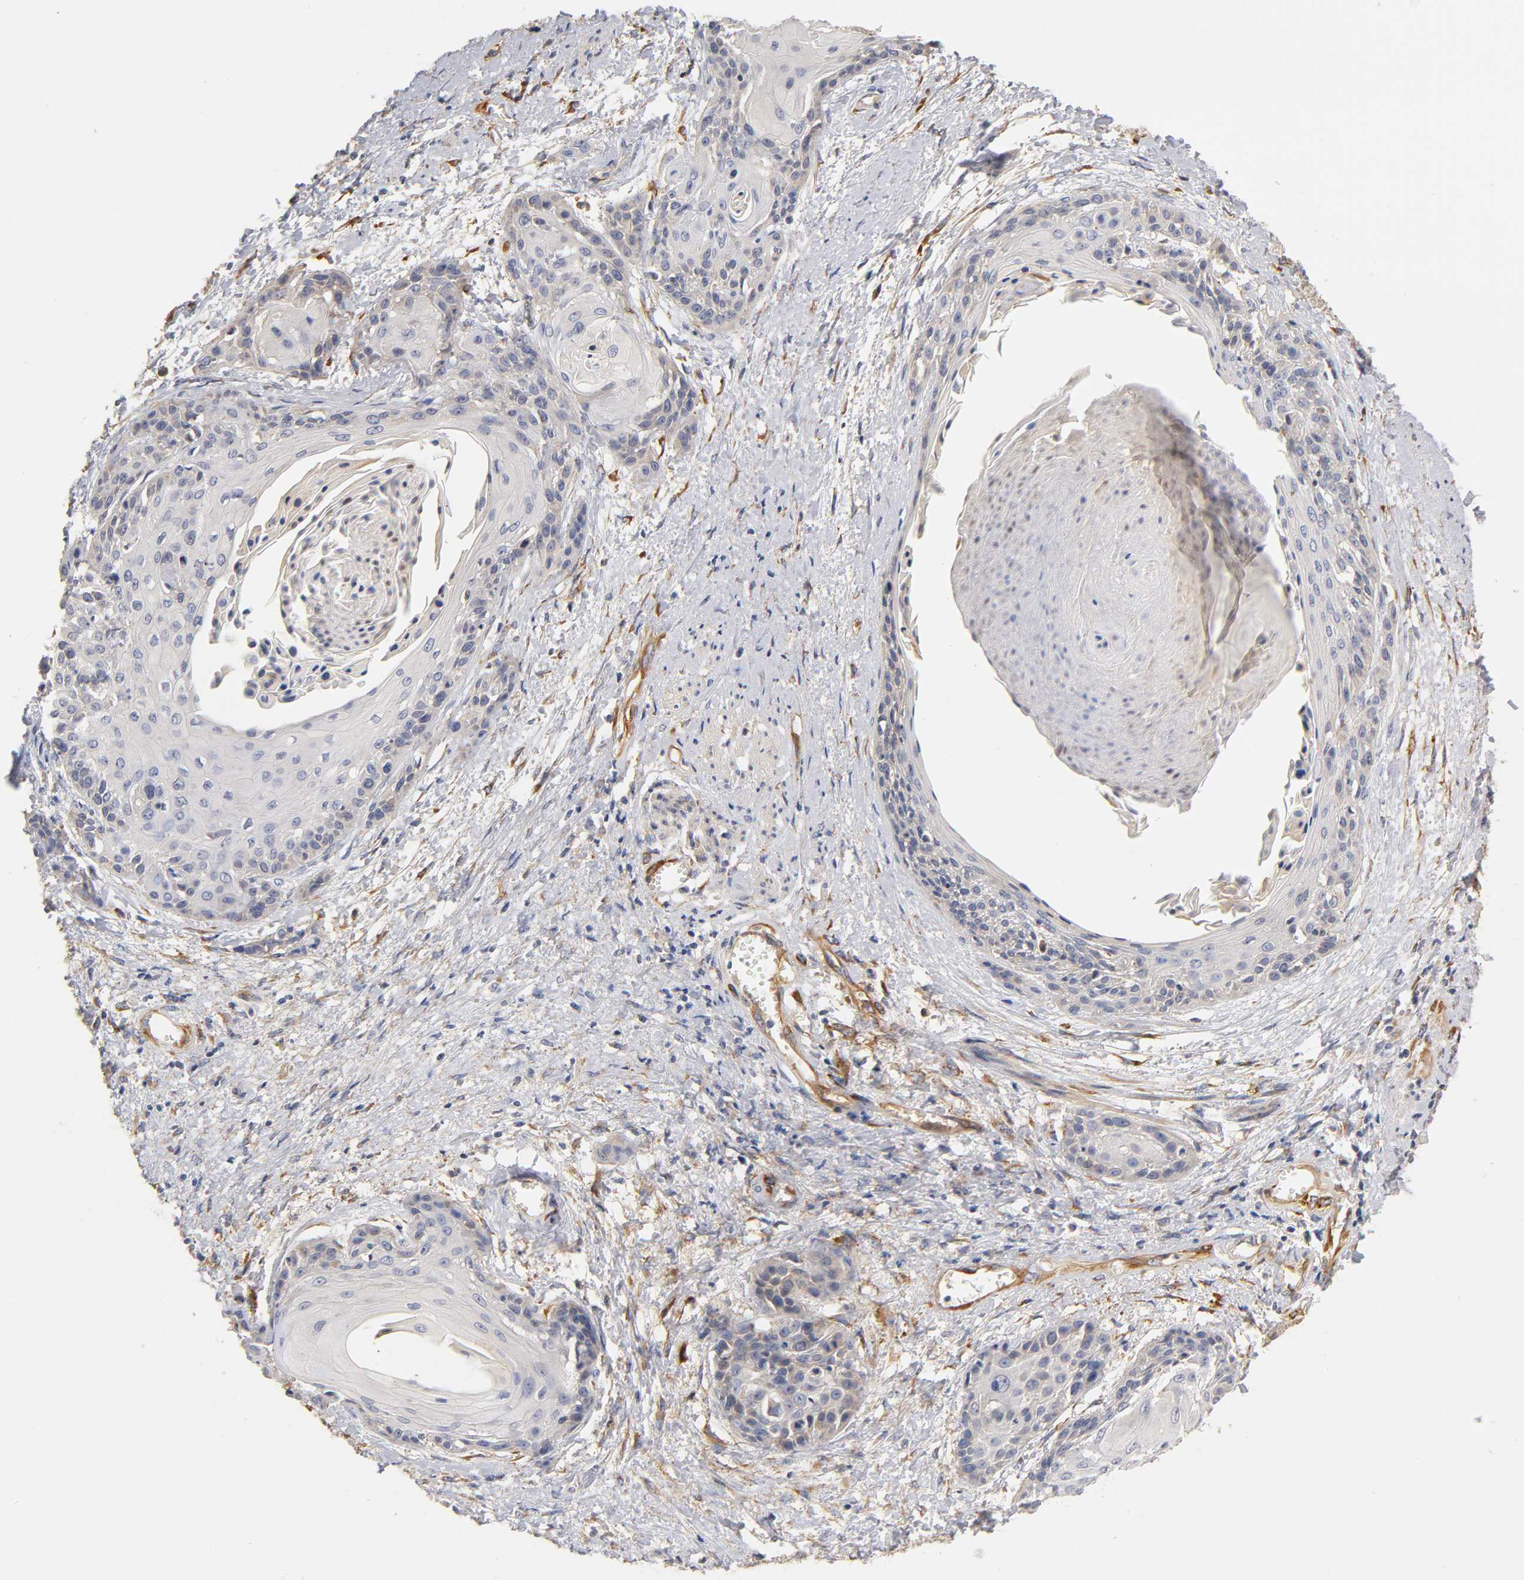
{"staining": {"intensity": "negative", "quantity": "none", "location": "none"}, "tissue": "cervical cancer", "cell_type": "Tumor cells", "image_type": "cancer", "snomed": [{"axis": "morphology", "description": "Squamous cell carcinoma, NOS"}, {"axis": "topography", "description": "Cervix"}], "caption": "This image is of cervical cancer (squamous cell carcinoma) stained with IHC to label a protein in brown with the nuclei are counter-stained blue. There is no staining in tumor cells.", "gene": "LAMB1", "patient": {"sex": "female", "age": 57}}